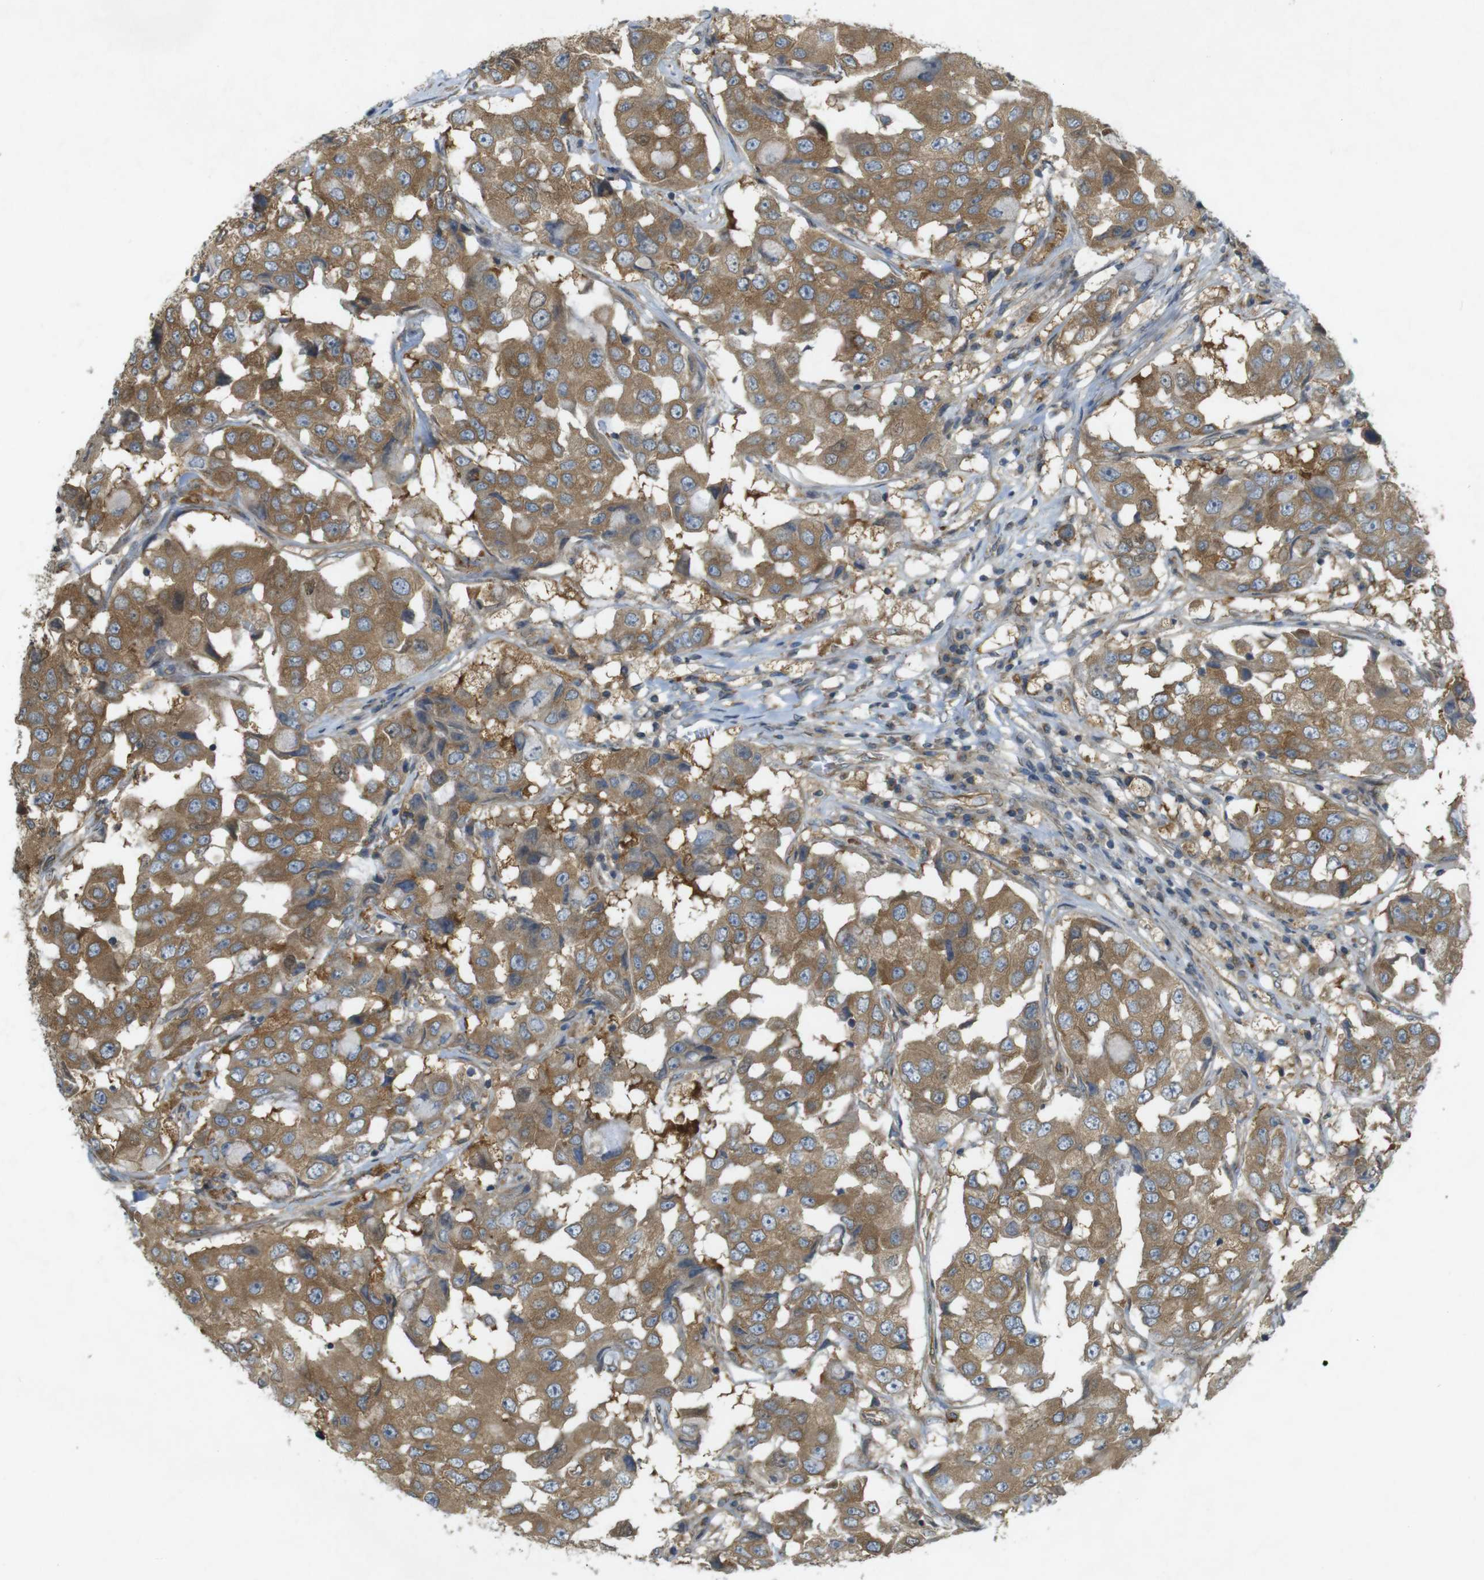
{"staining": {"intensity": "moderate", "quantity": ">75%", "location": "cytoplasmic/membranous"}, "tissue": "breast cancer", "cell_type": "Tumor cells", "image_type": "cancer", "snomed": [{"axis": "morphology", "description": "Duct carcinoma"}, {"axis": "topography", "description": "Breast"}], "caption": "About >75% of tumor cells in intraductal carcinoma (breast) display moderate cytoplasmic/membranous protein staining as visualized by brown immunohistochemical staining.", "gene": "KIF5B", "patient": {"sex": "female", "age": 27}}